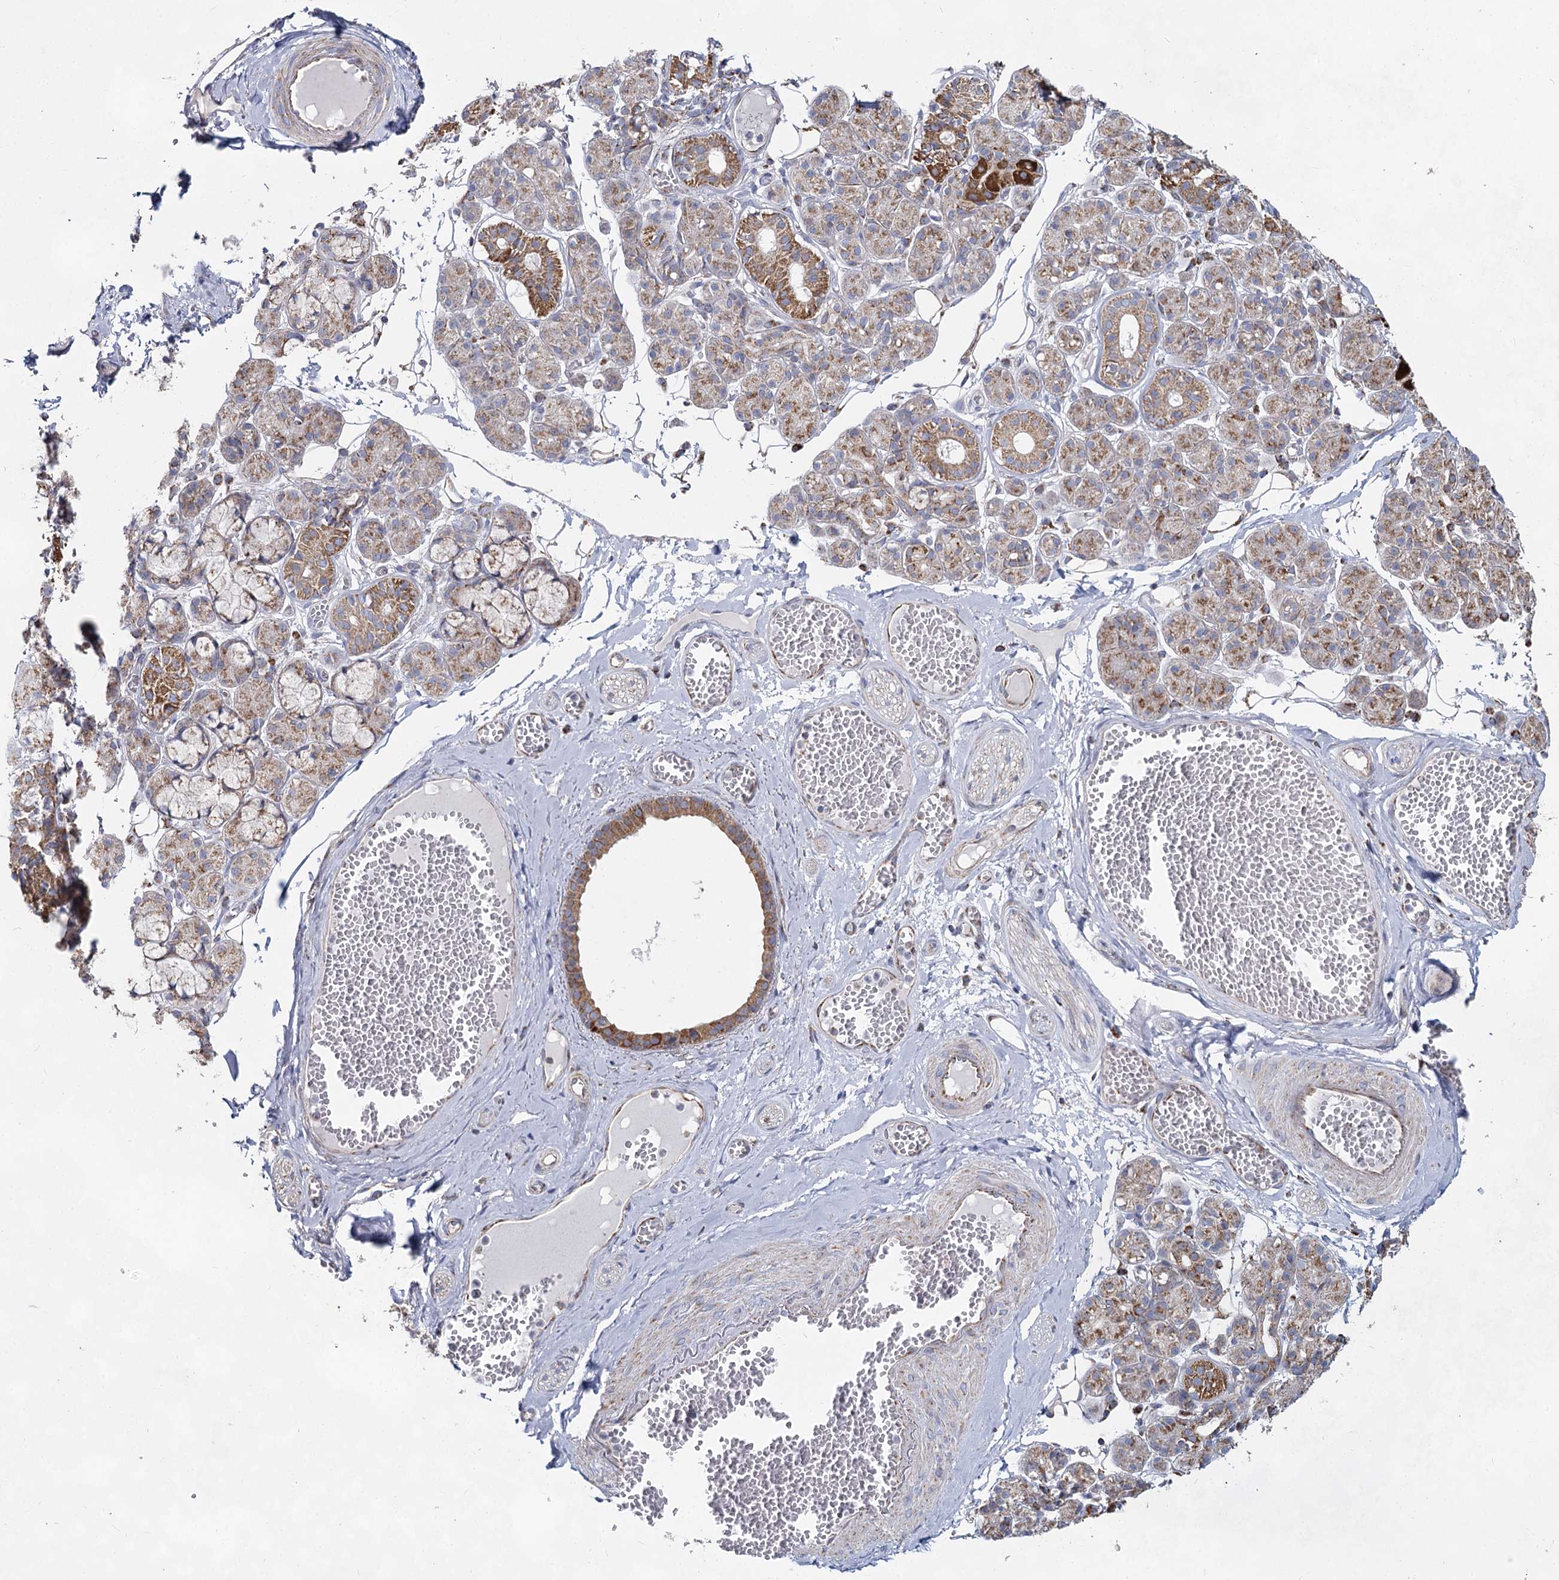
{"staining": {"intensity": "moderate", "quantity": "25%-75%", "location": "cytoplasmic/membranous"}, "tissue": "salivary gland", "cell_type": "Glandular cells", "image_type": "normal", "snomed": [{"axis": "morphology", "description": "Normal tissue, NOS"}, {"axis": "topography", "description": "Salivary gland"}], "caption": "Glandular cells exhibit medium levels of moderate cytoplasmic/membranous expression in about 25%-75% of cells in benign salivary gland.", "gene": "CCDC73", "patient": {"sex": "male", "age": 63}}